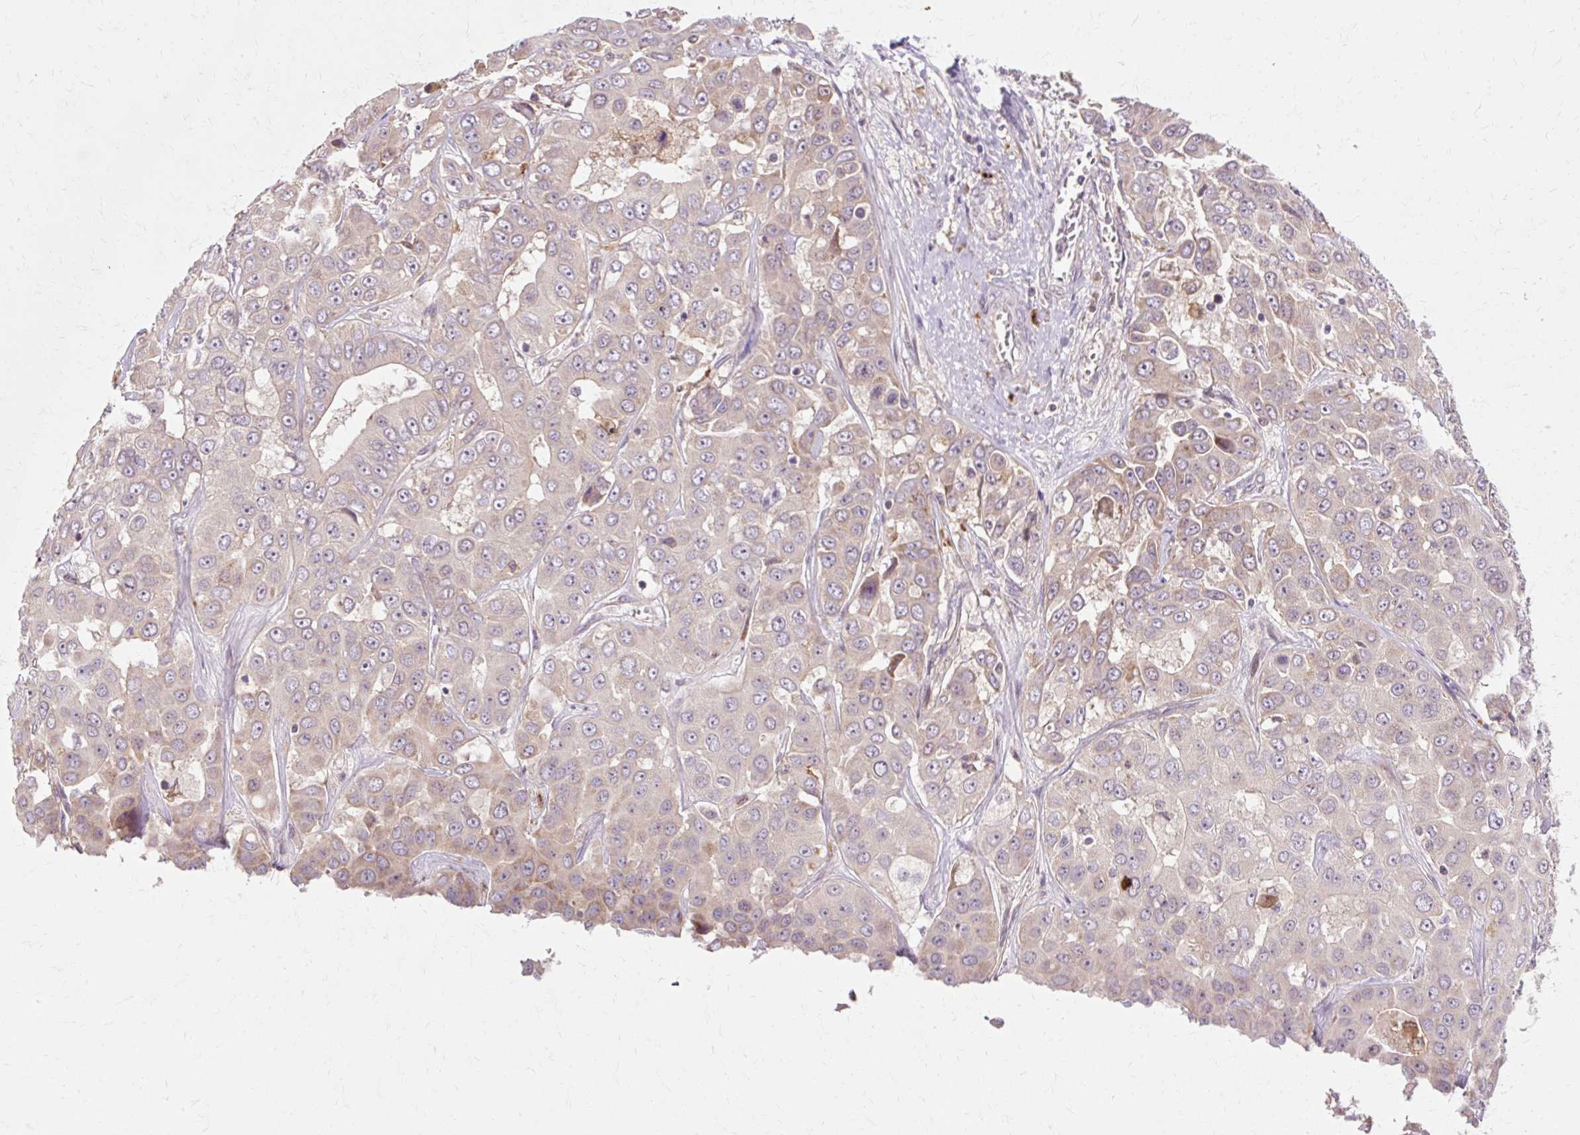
{"staining": {"intensity": "moderate", "quantity": "<25%", "location": "cytoplasmic/membranous"}, "tissue": "liver cancer", "cell_type": "Tumor cells", "image_type": "cancer", "snomed": [{"axis": "morphology", "description": "Cholangiocarcinoma"}, {"axis": "topography", "description": "Liver"}], "caption": "Liver cholangiocarcinoma stained for a protein (brown) reveals moderate cytoplasmic/membranous positive staining in approximately <25% of tumor cells.", "gene": "GEMIN2", "patient": {"sex": "female", "age": 52}}